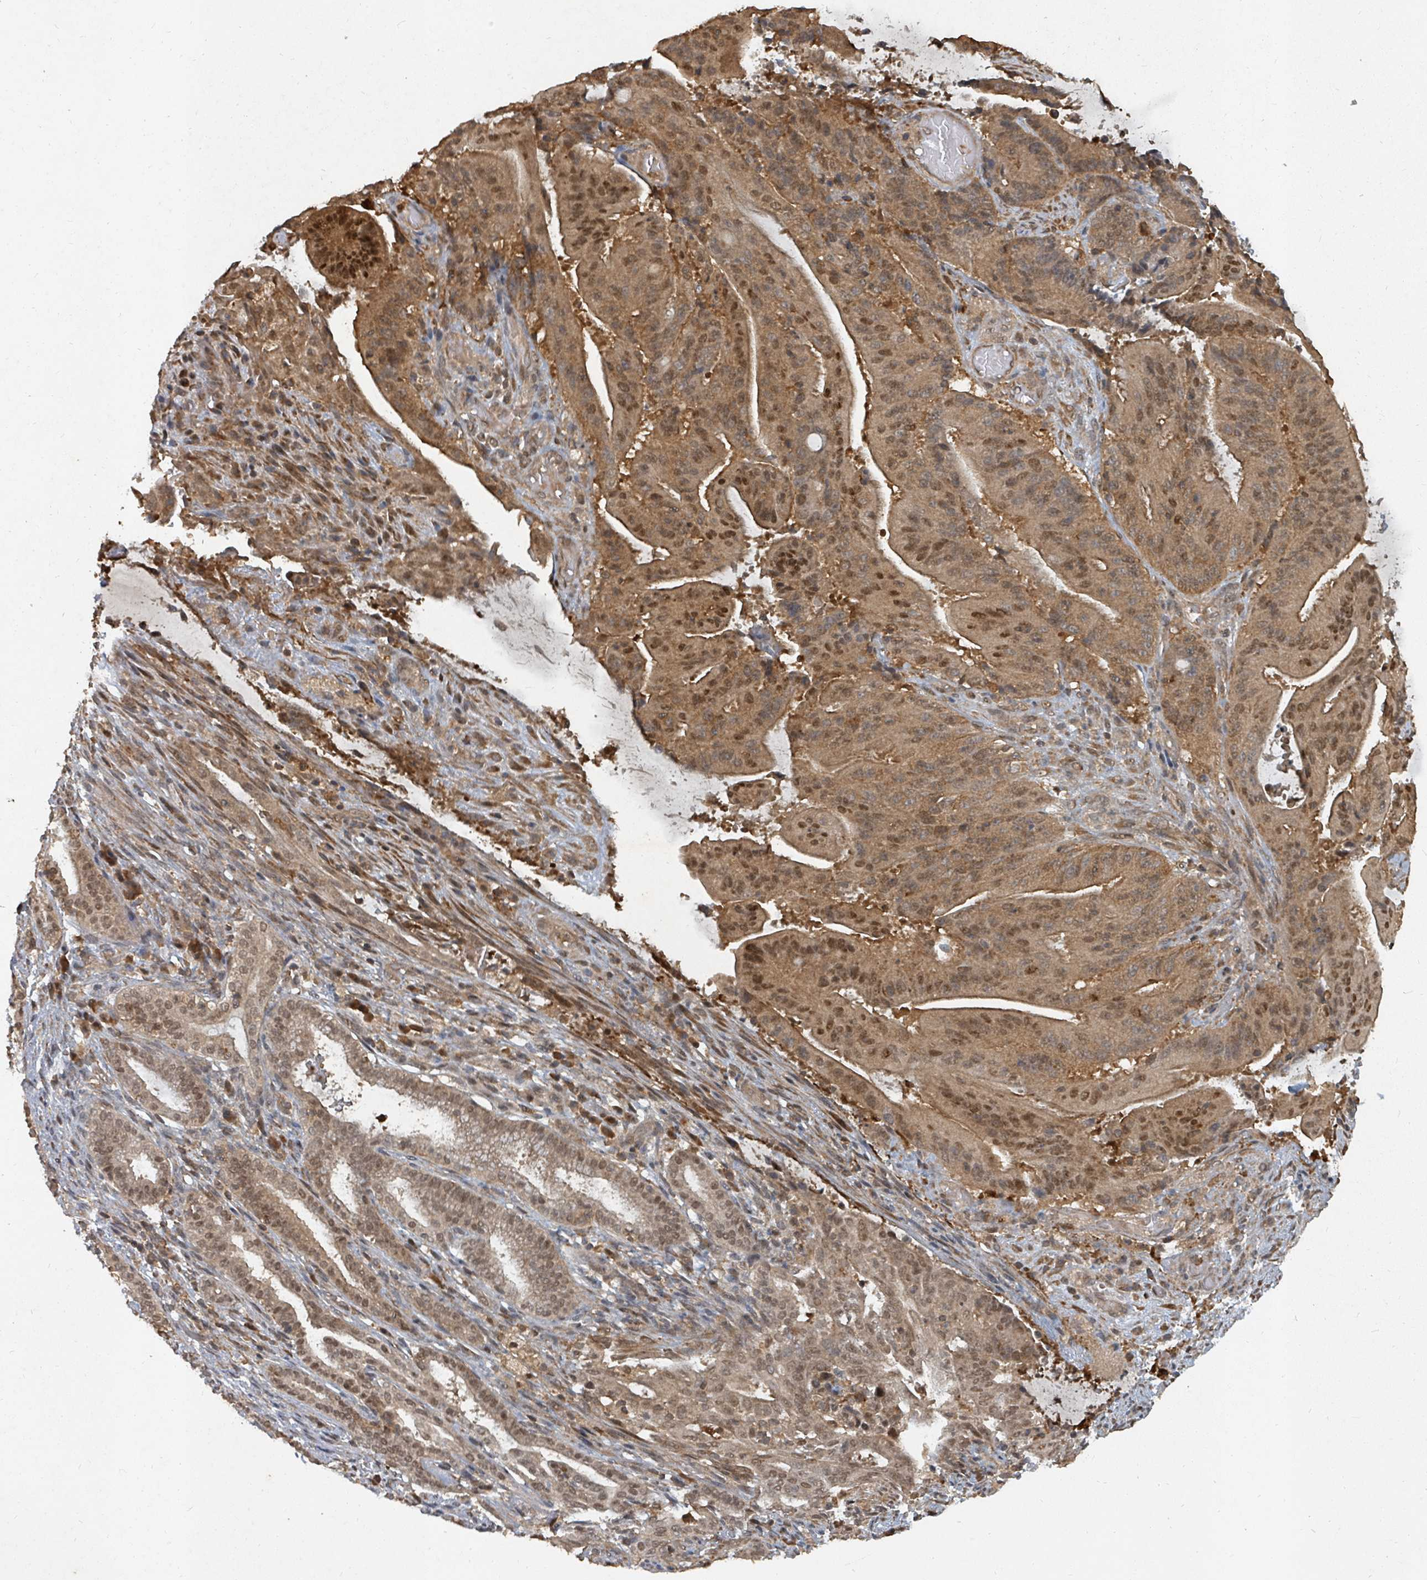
{"staining": {"intensity": "moderate", "quantity": ">75%", "location": "cytoplasmic/membranous,nuclear"}, "tissue": "liver cancer", "cell_type": "Tumor cells", "image_type": "cancer", "snomed": [{"axis": "morphology", "description": "Normal tissue, NOS"}, {"axis": "morphology", "description": "Cholangiocarcinoma"}, {"axis": "topography", "description": "Liver"}, {"axis": "topography", "description": "Peripheral nerve tissue"}], "caption": "A medium amount of moderate cytoplasmic/membranous and nuclear positivity is appreciated in approximately >75% of tumor cells in liver cancer tissue.", "gene": "KDM4E", "patient": {"sex": "female", "age": 73}}